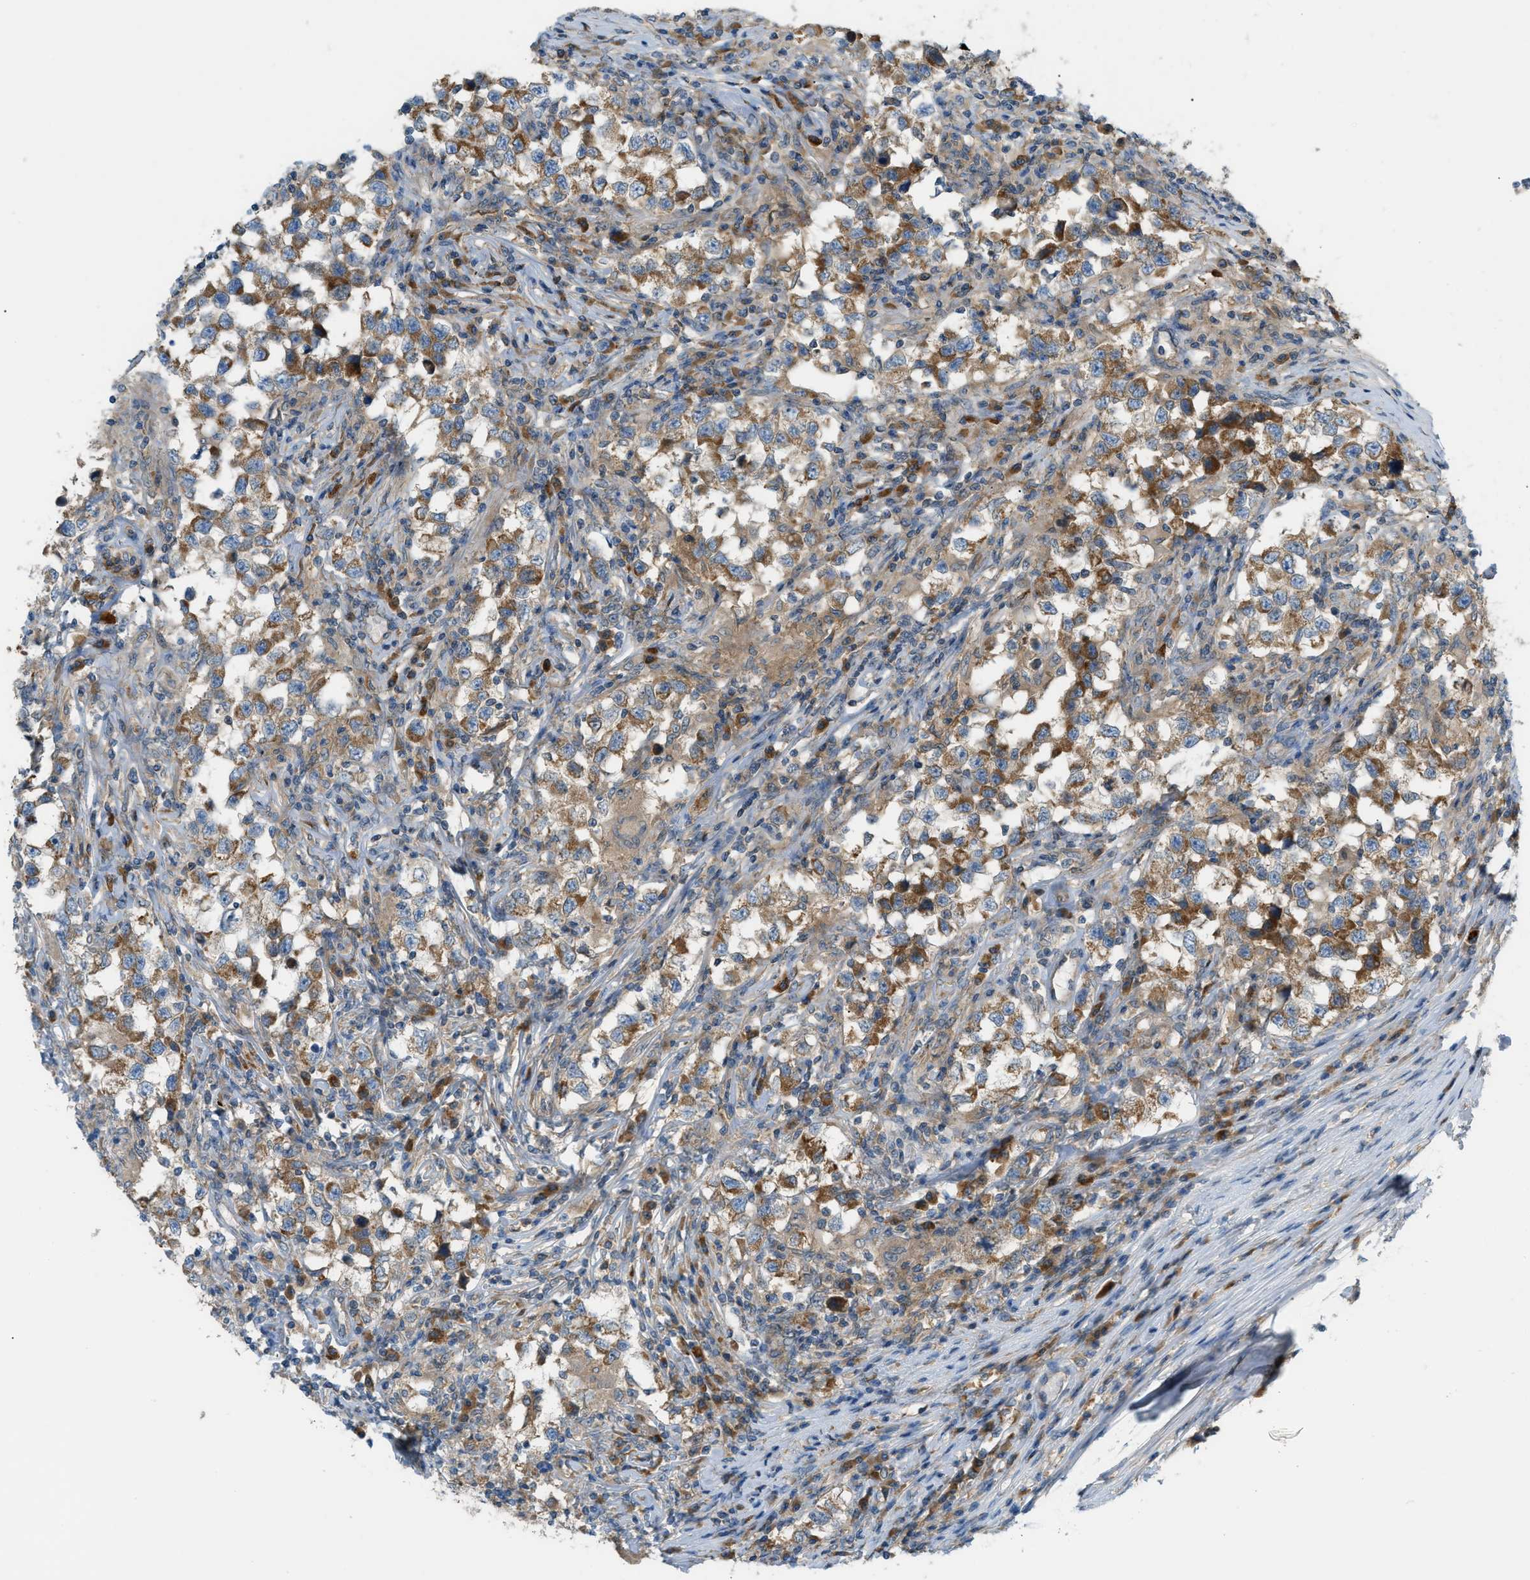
{"staining": {"intensity": "moderate", "quantity": ">75%", "location": "cytoplasmic/membranous"}, "tissue": "testis cancer", "cell_type": "Tumor cells", "image_type": "cancer", "snomed": [{"axis": "morphology", "description": "Carcinoma, Embryonal, NOS"}, {"axis": "topography", "description": "Testis"}], "caption": "IHC (DAB) staining of testis cancer displays moderate cytoplasmic/membranous protein staining in approximately >75% of tumor cells. (DAB = brown stain, brightfield microscopy at high magnification).", "gene": "DYRK1A", "patient": {"sex": "male", "age": 21}}